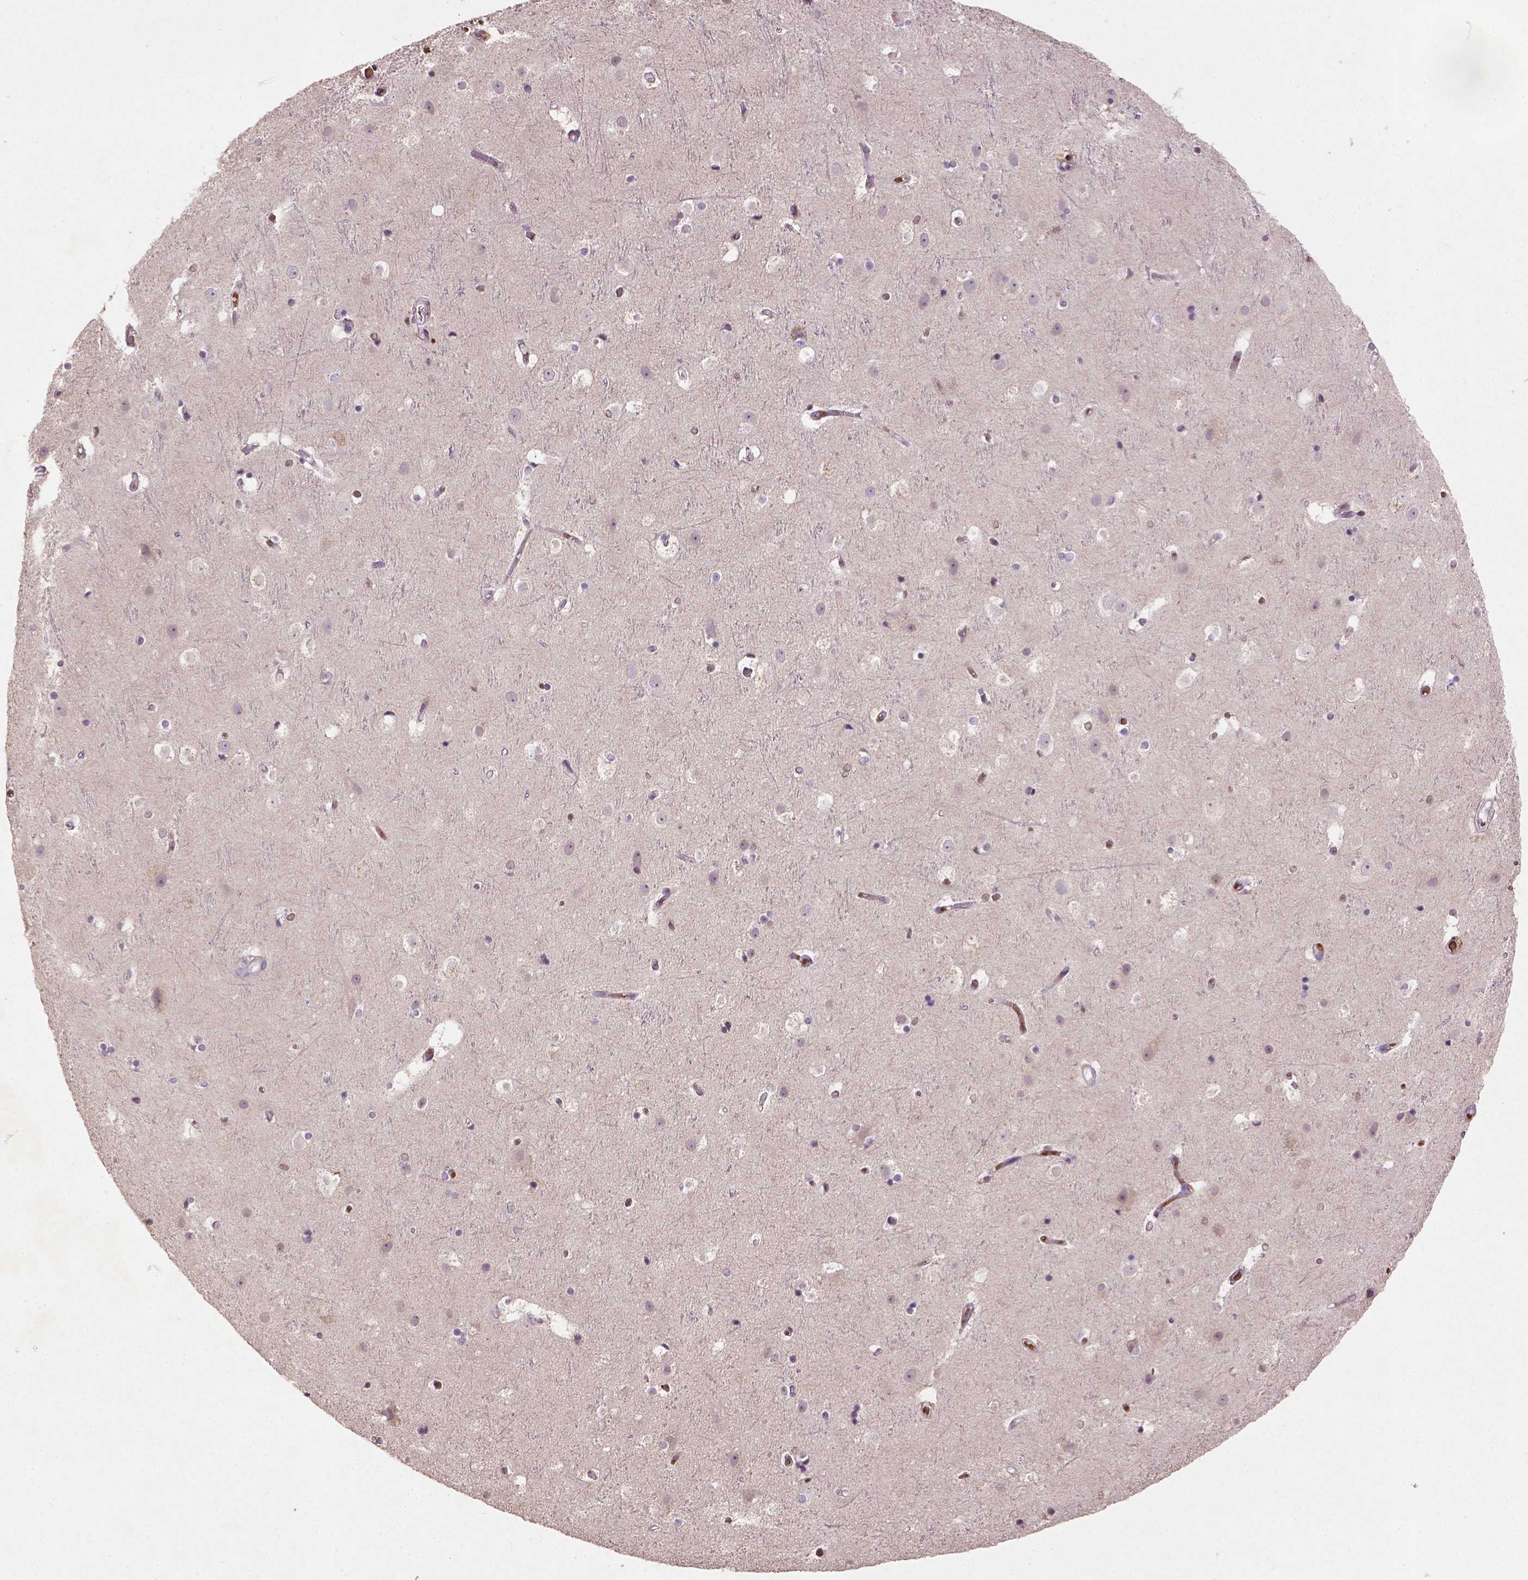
{"staining": {"intensity": "negative", "quantity": "none", "location": "none"}, "tissue": "cerebral cortex", "cell_type": "Endothelial cells", "image_type": "normal", "snomed": [{"axis": "morphology", "description": "Normal tissue, NOS"}, {"axis": "topography", "description": "Cerebral cortex"}], "caption": "Immunohistochemical staining of normal human cerebral cortex exhibits no significant staining in endothelial cells. (Stains: DAB (3,3'-diaminobenzidine) immunohistochemistry with hematoxylin counter stain, Microscopy: brightfield microscopy at high magnification).", "gene": "NUDT3", "patient": {"sex": "female", "age": 52}}